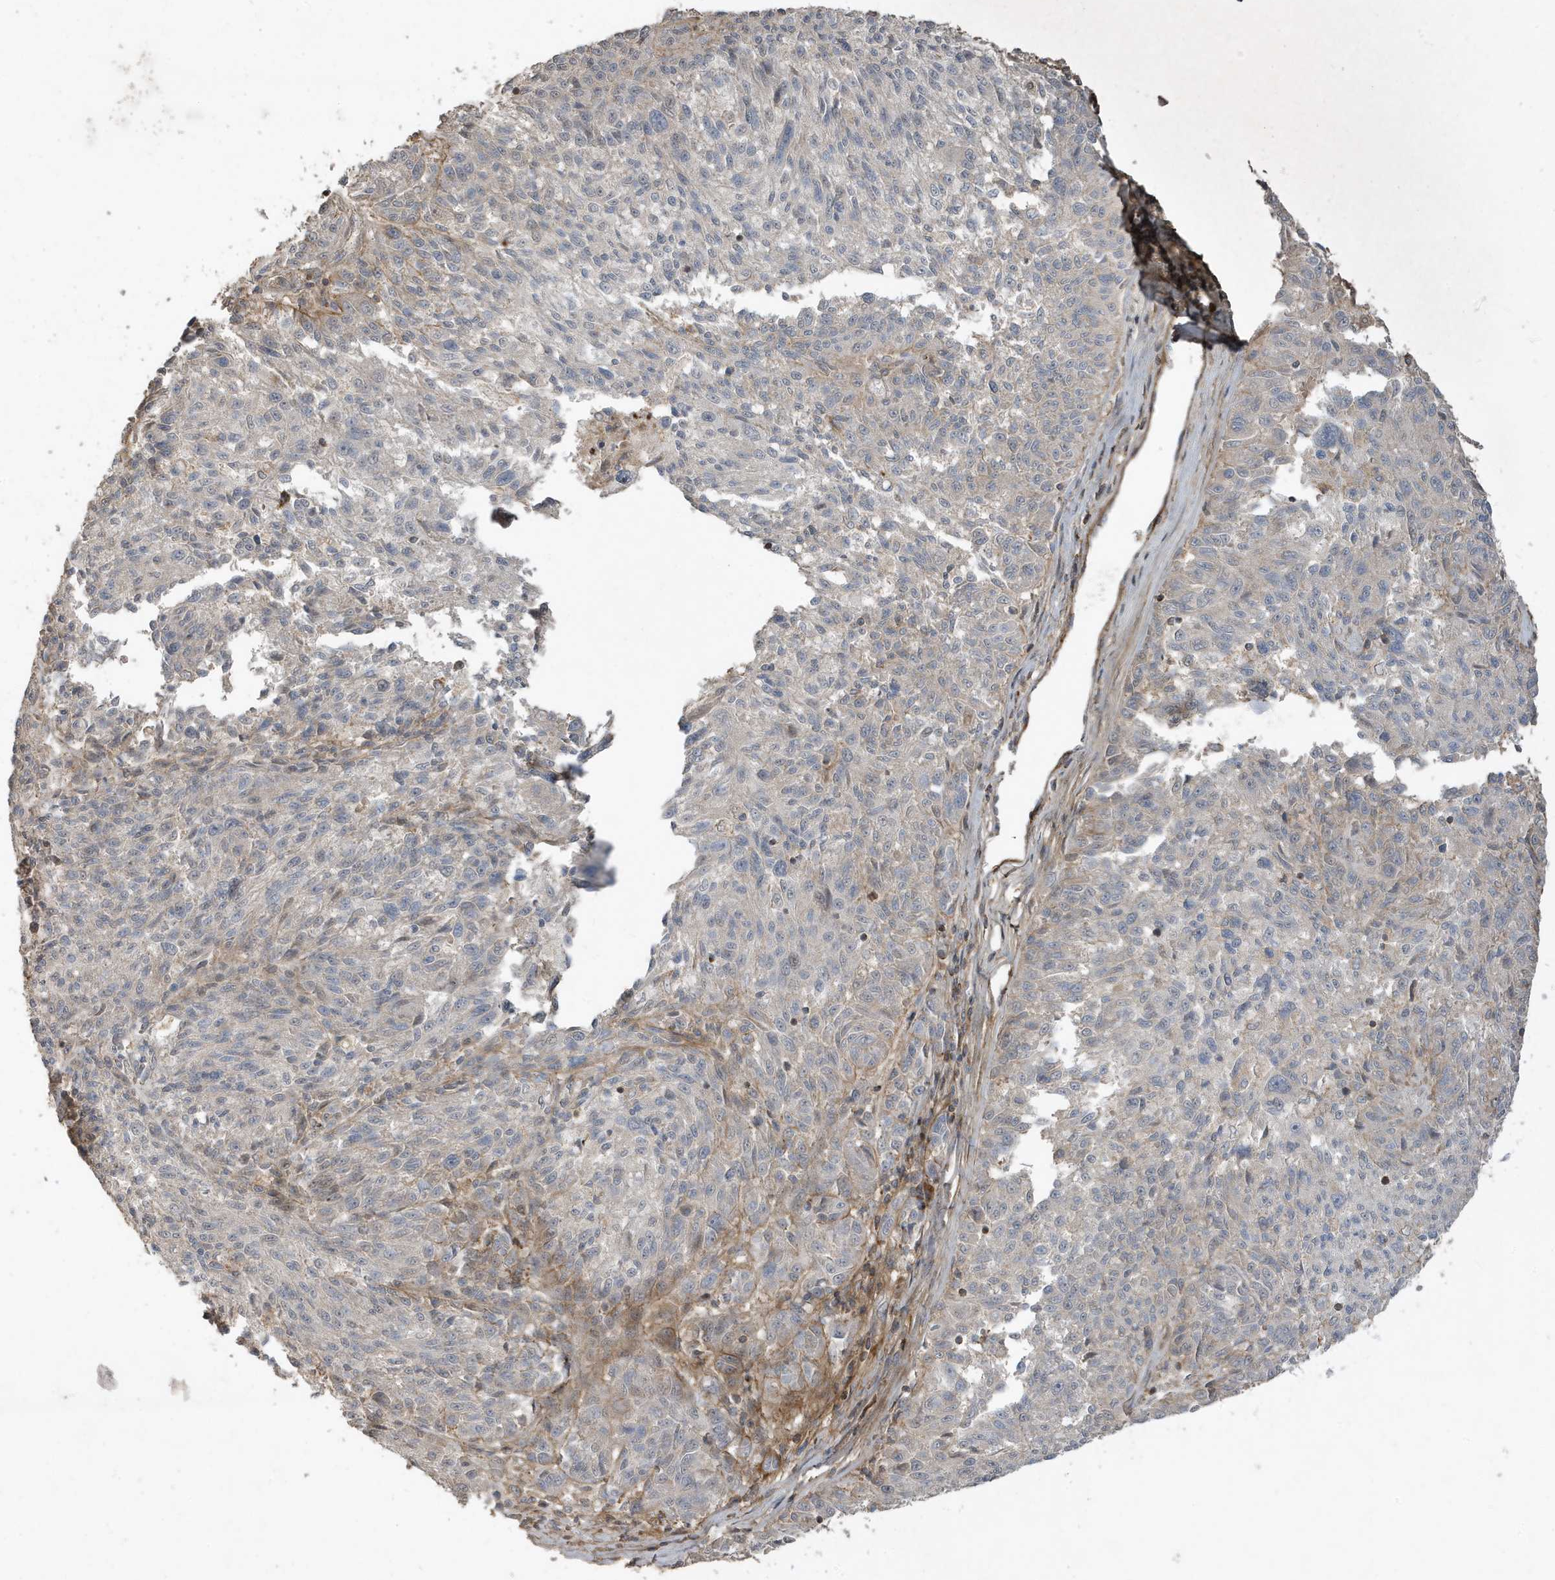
{"staining": {"intensity": "negative", "quantity": "none", "location": "none"}, "tissue": "melanoma", "cell_type": "Tumor cells", "image_type": "cancer", "snomed": [{"axis": "morphology", "description": "Malignant melanoma, NOS"}, {"axis": "topography", "description": "Skin"}], "caption": "Immunohistochemistry histopathology image of melanoma stained for a protein (brown), which shows no staining in tumor cells.", "gene": "PRRT3", "patient": {"sex": "male", "age": 53}}